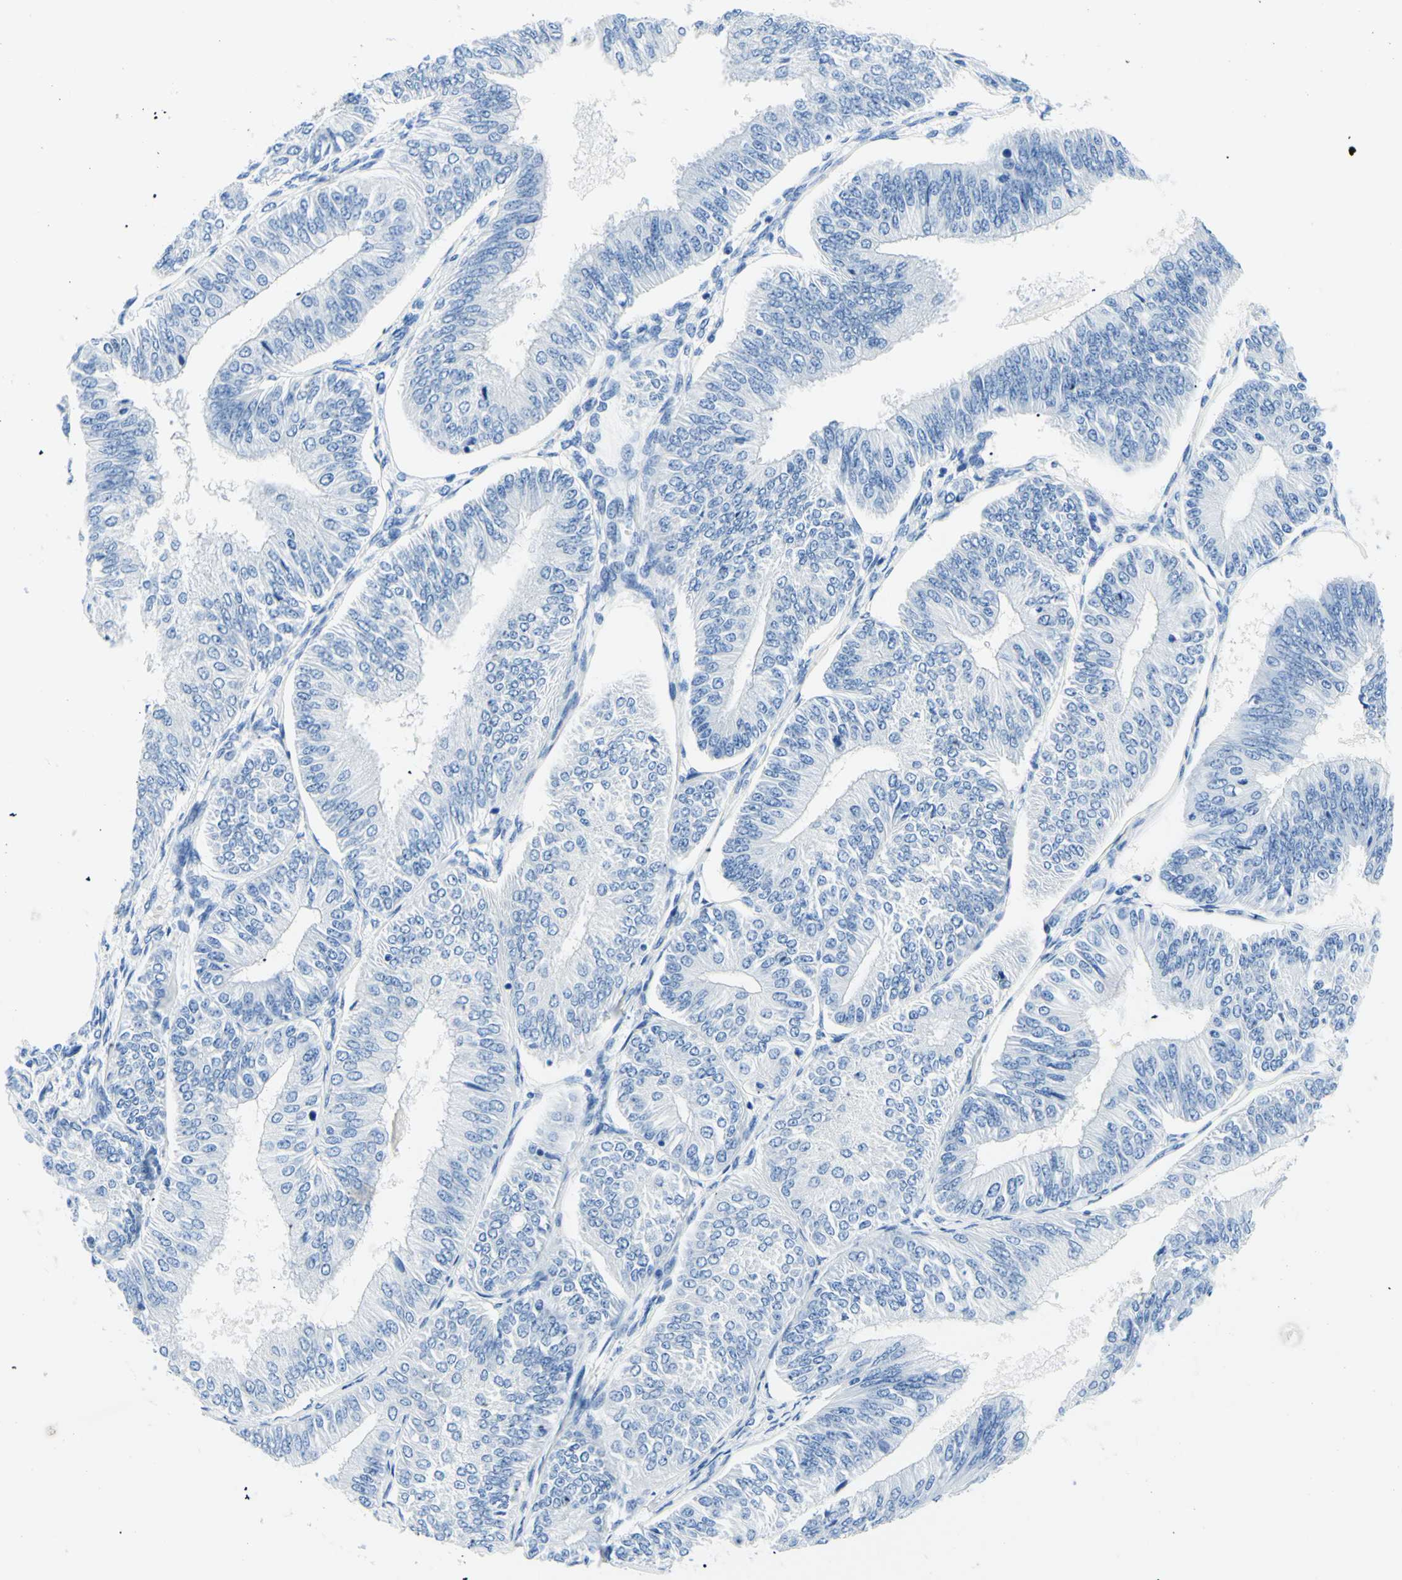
{"staining": {"intensity": "negative", "quantity": "none", "location": "none"}, "tissue": "endometrial cancer", "cell_type": "Tumor cells", "image_type": "cancer", "snomed": [{"axis": "morphology", "description": "Adenocarcinoma, NOS"}, {"axis": "topography", "description": "Endometrium"}], "caption": "Immunohistochemistry micrograph of endometrial cancer (adenocarcinoma) stained for a protein (brown), which displays no staining in tumor cells.", "gene": "MYH2", "patient": {"sex": "female", "age": 58}}